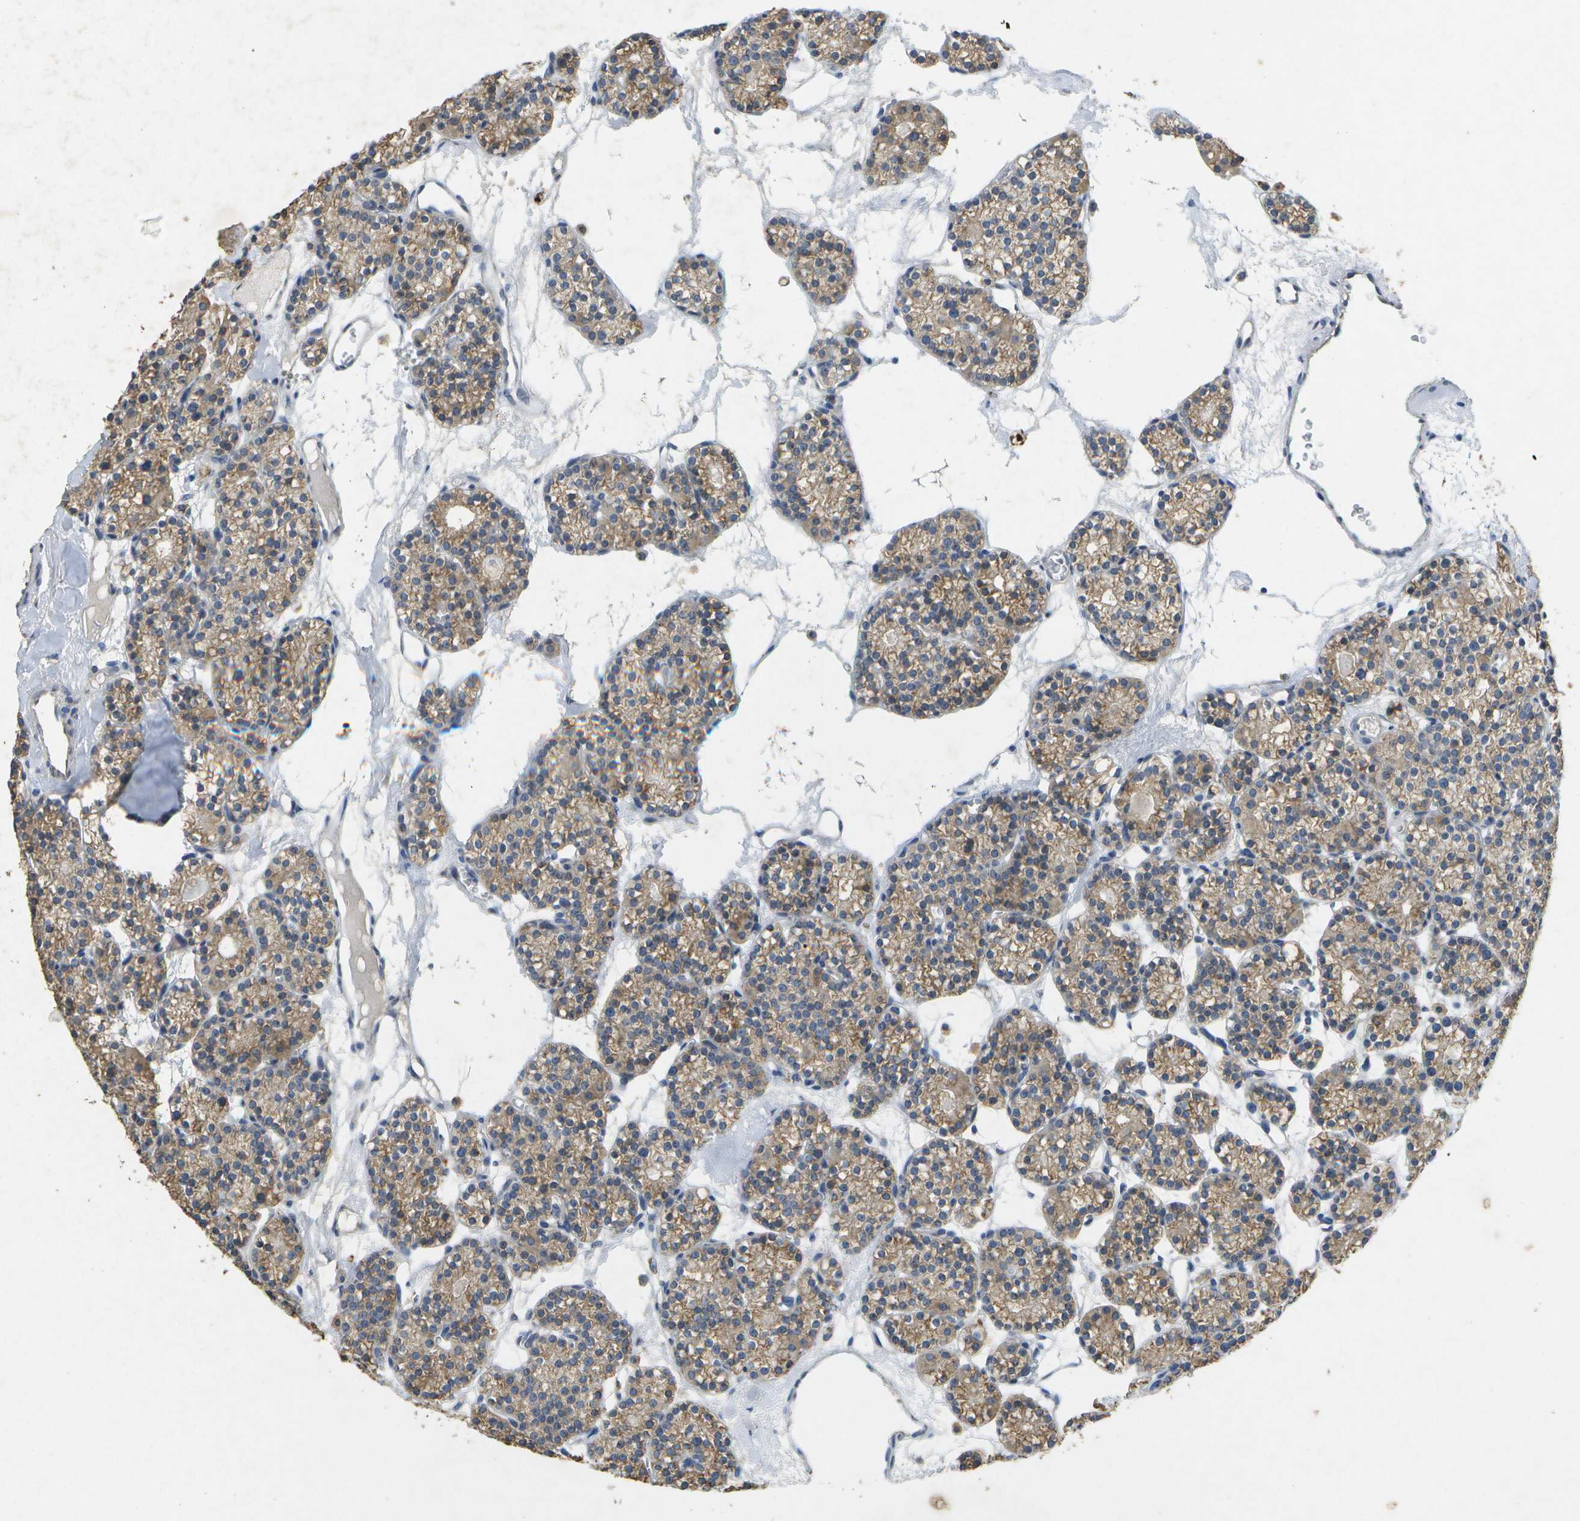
{"staining": {"intensity": "strong", "quantity": "25%-75%", "location": "cytoplasmic/membranous"}, "tissue": "parathyroid gland", "cell_type": "Glandular cells", "image_type": "normal", "snomed": [{"axis": "morphology", "description": "Normal tissue, NOS"}, {"axis": "topography", "description": "Parathyroid gland"}], "caption": "Brown immunohistochemical staining in unremarkable human parathyroid gland displays strong cytoplasmic/membranous positivity in approximately 25%-75% of glandular cells.", "gene": "KDELR1", "patient": {"sex": "female", "age": 64}}